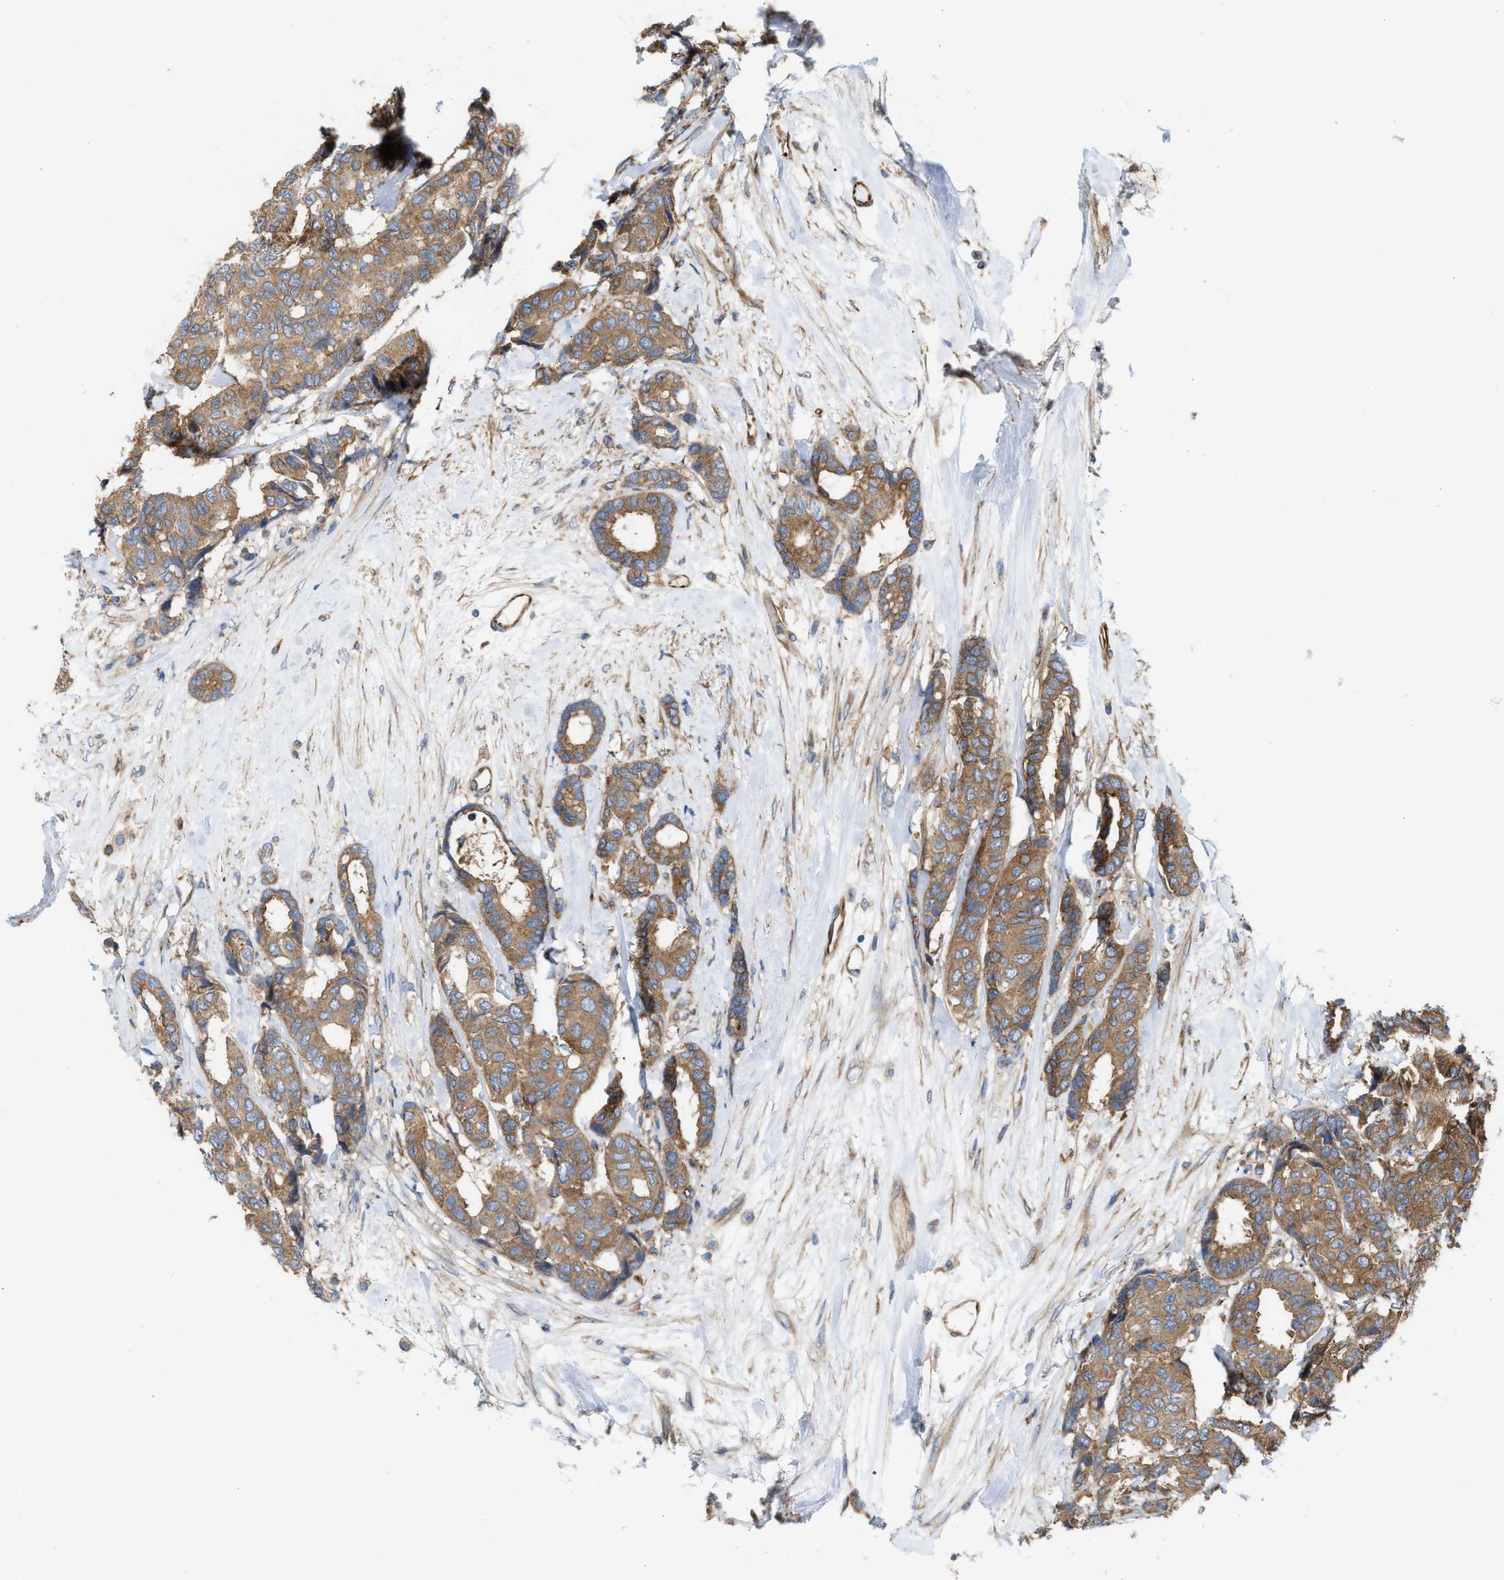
{"staining": {"intensity": "moderate", "quantity": ">75%", "location": "cytoplasmic/membranous"}, "tissue": "breast cancer", "cell_type": "Tumor cells", "image_type": "cancer", "snomed": [{"axis": "morphology", "description": "Duct carcinoma"}, {"axis": "topography", "description": "Breast"}], "caption": "Immunohistochemical staining of breast cancer (infiltrating ductal carcinoma) demonstrates medium levels of moderate cytoplasmic/membranous protein expression in about >75% of tumor cells.", "gene": "EPS15L1", "patient": {"sex": "female", "age": 87}}